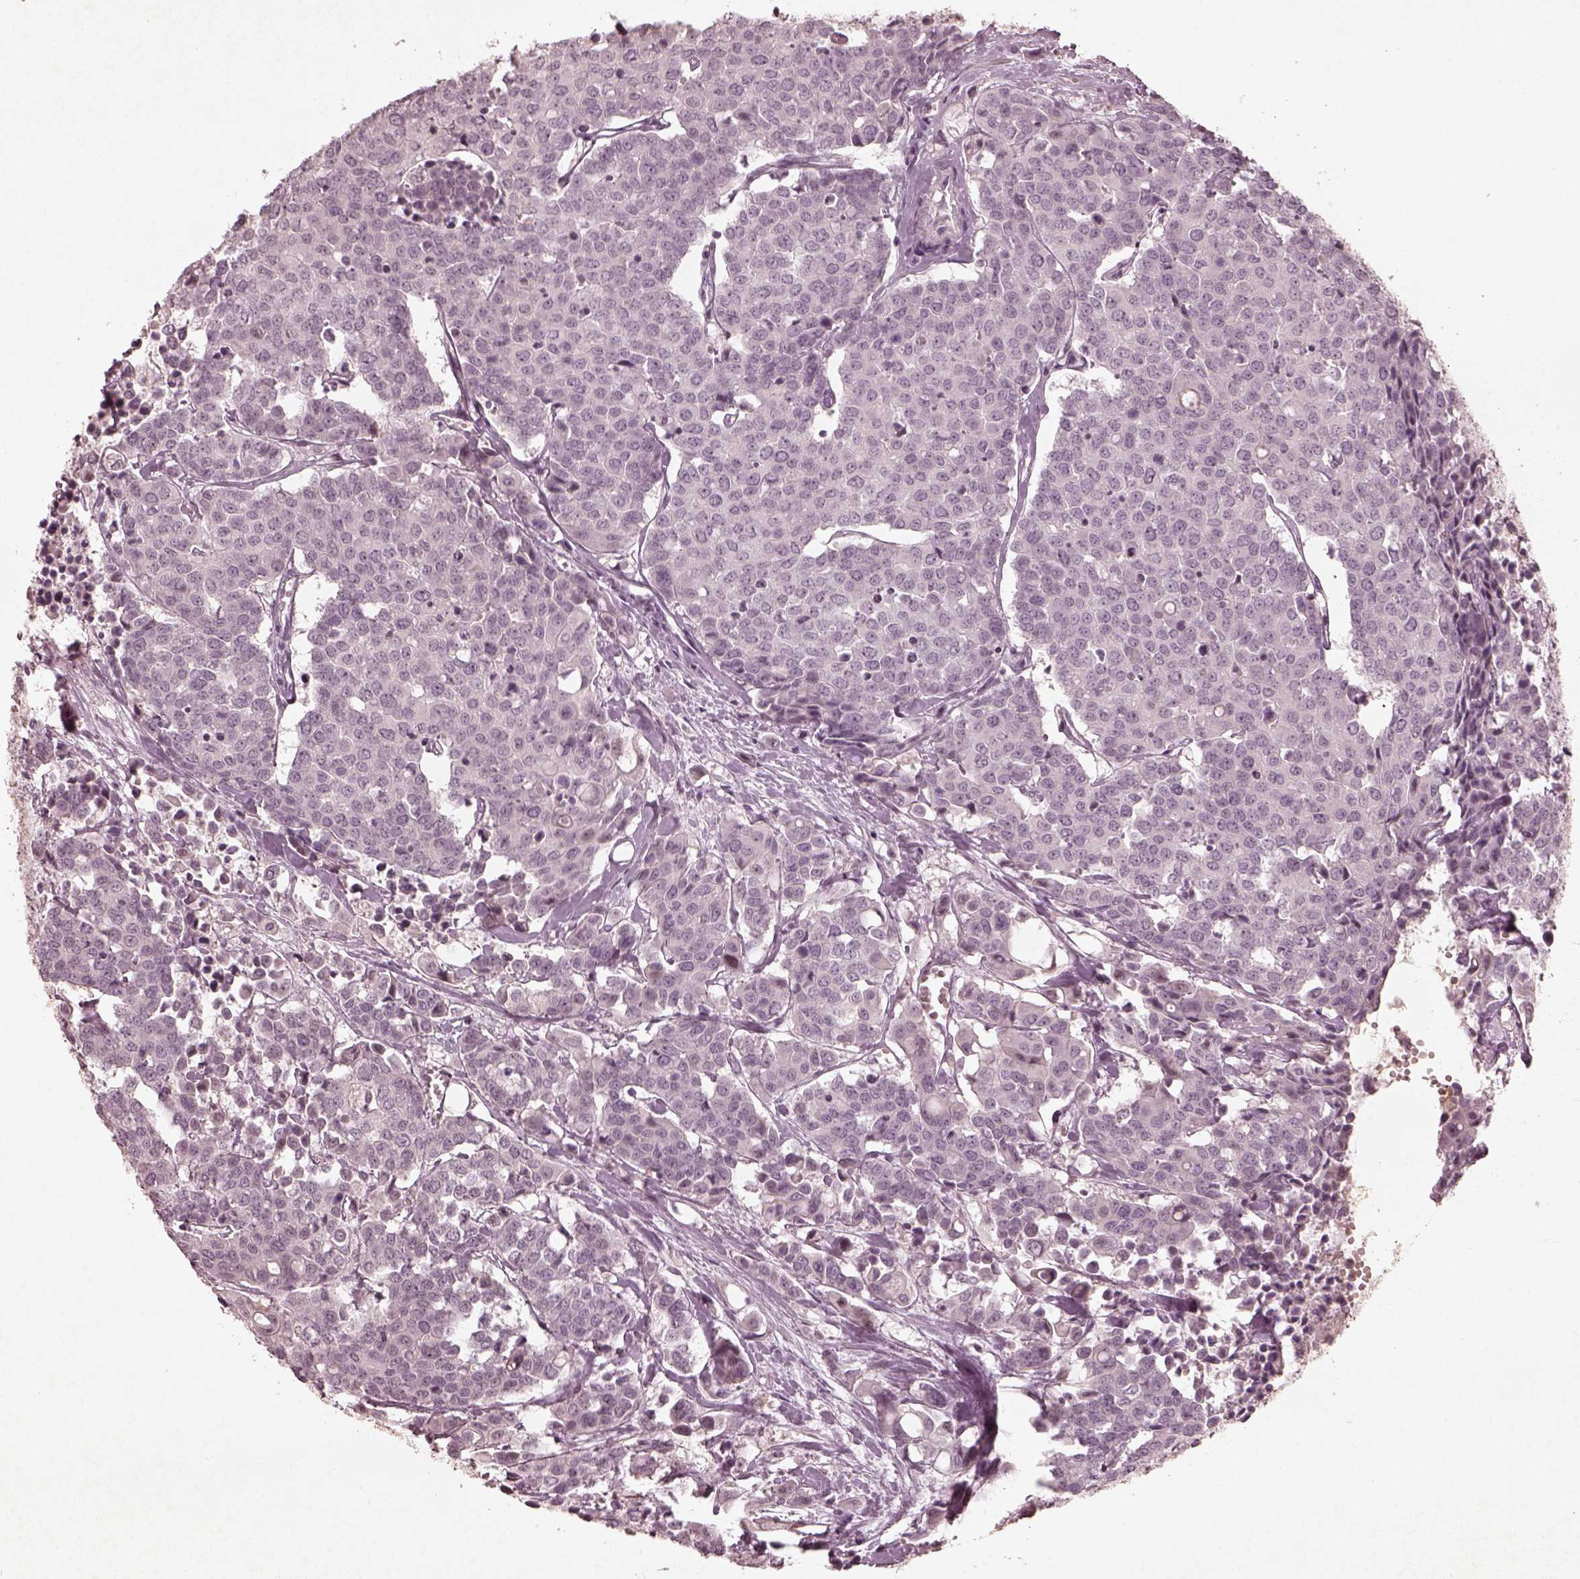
{"staining": {"intensity": "negative", "quantity": "none", "location": "none"}, "tissue": "carcinoid", "cell_type": "Tumor cells", "image_type": "cancer", "snomed": [{"axis": "morphology", "description": "Carcinoid, malignant, NOS"}, {"axis": "topography", "description": "Colon"}], "caption": "Tumor cells are negative for brown protein staining in malignant carcinoid.", "gene": "ADRB3", "patient": {"sex": "male", "age": 81}}